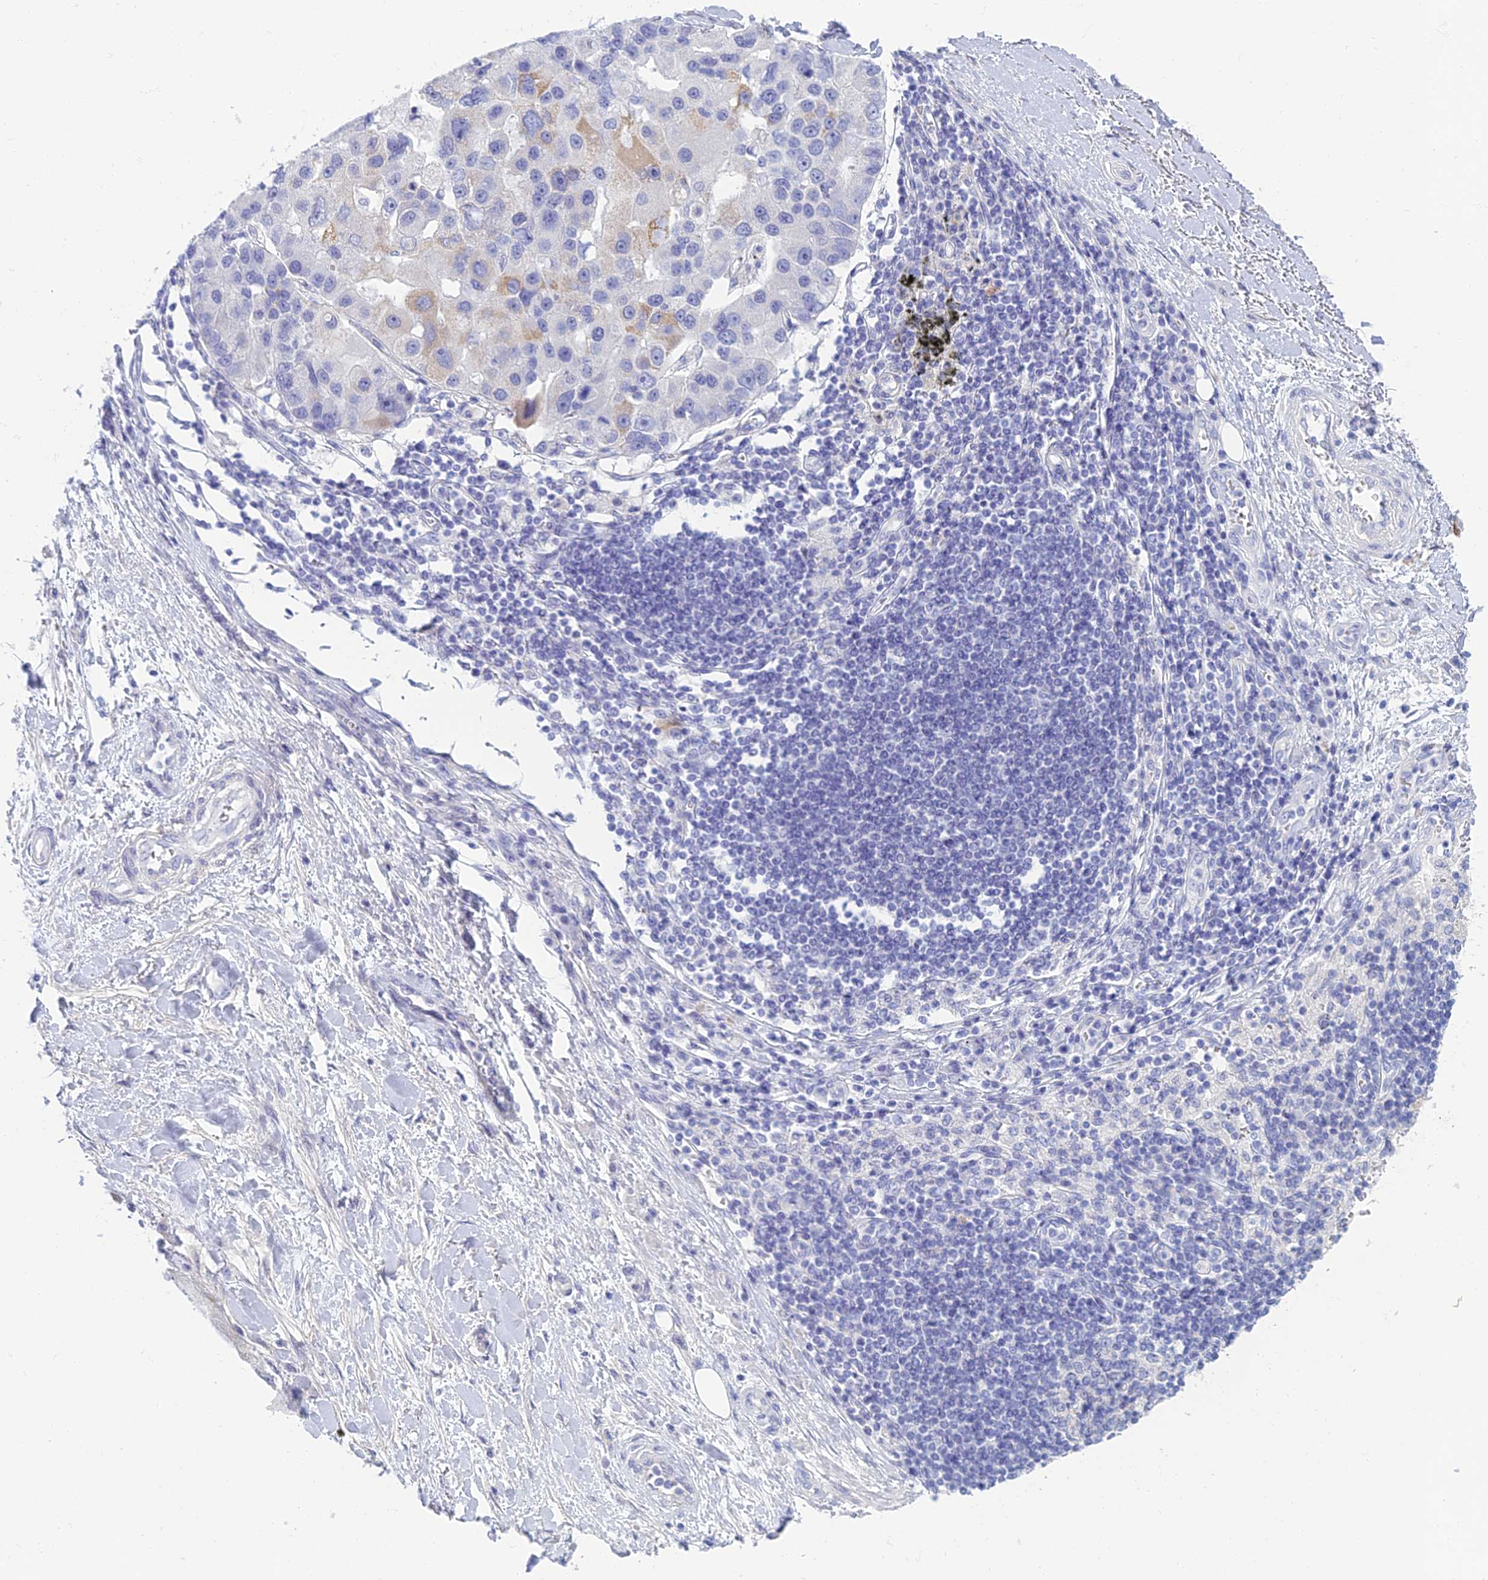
{"staining": {"intensity": "weak", "quantity": "<25%", "location": "cytoplasmic/membranous"}, "tissue": "lung cancer", "cell_type": "Tumor cells", "image_type": "cancer", "snomed": [{"axis": "morphology", "description": "Adenocarcinoma, NOS"}, {"axis": "topography", "description": "Lung"}], "caption": "High magnification brightfield microscopy of lung cancer stained with DAB (brown) and counterstained with hematoxylin (blue): tumor cells show no significant positivity.", "gene": "NEURL1", "patient": {"sex": "female", "age": 54}}